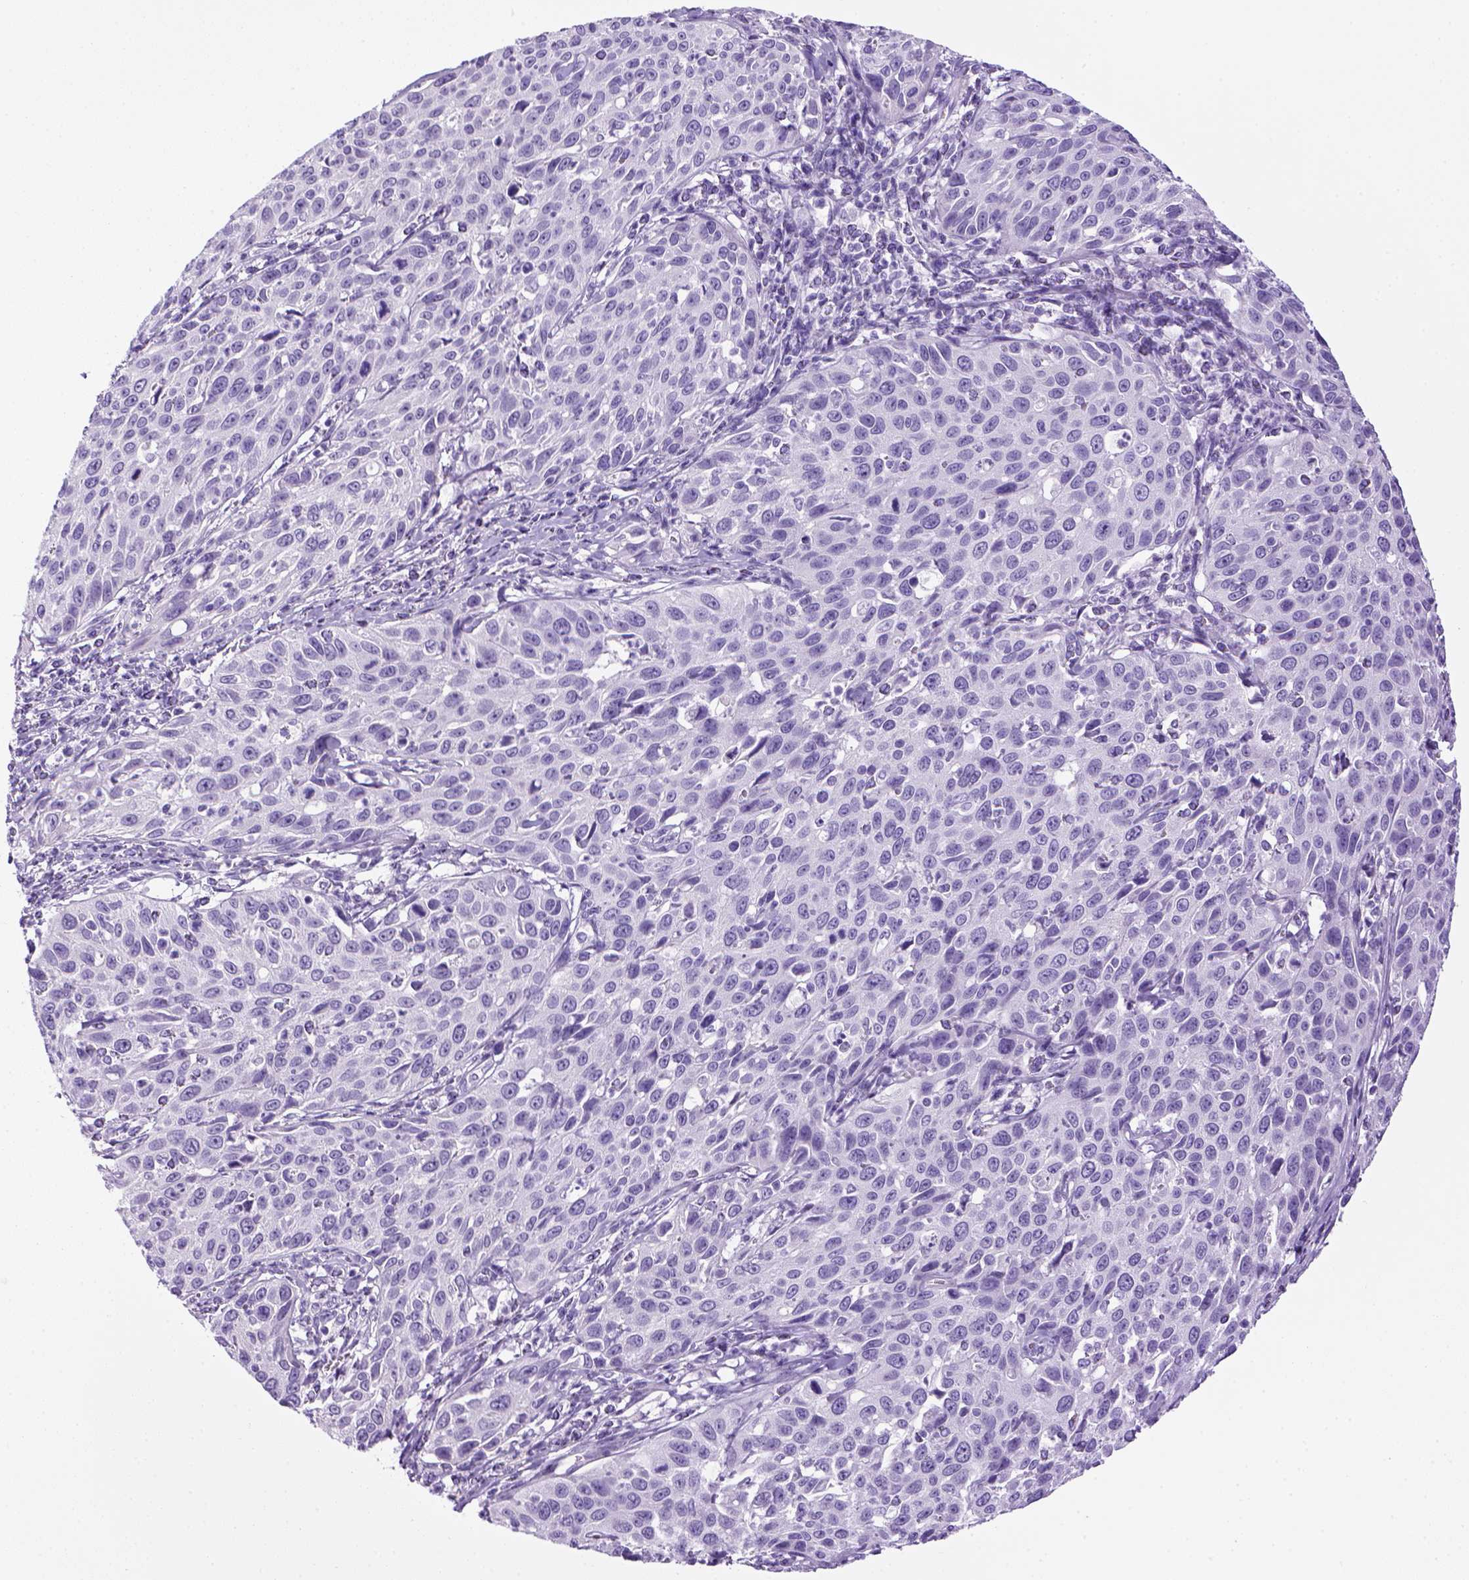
{"staining": {"intensity": "negative", "quantity": "none", "location": "none"}, "tissue": "cervical cancer", "cell_type": "Tumor cells", "image_type": "cancer", "snomed": [{"axis": "morphology", "description": "Squamous cell carcinoma, NOS"}, {"axis": "topography", "description": "Cervix"}], "caption": "This image is of squamous cell carcinoma (cervical) stained with immunohistochemistry to label a protein in brown with the nuclei are counter-stained blue. There is no staining in tumor cells.", "gene": "SGCG", "patient": {"sex": "female", "age": 26}}